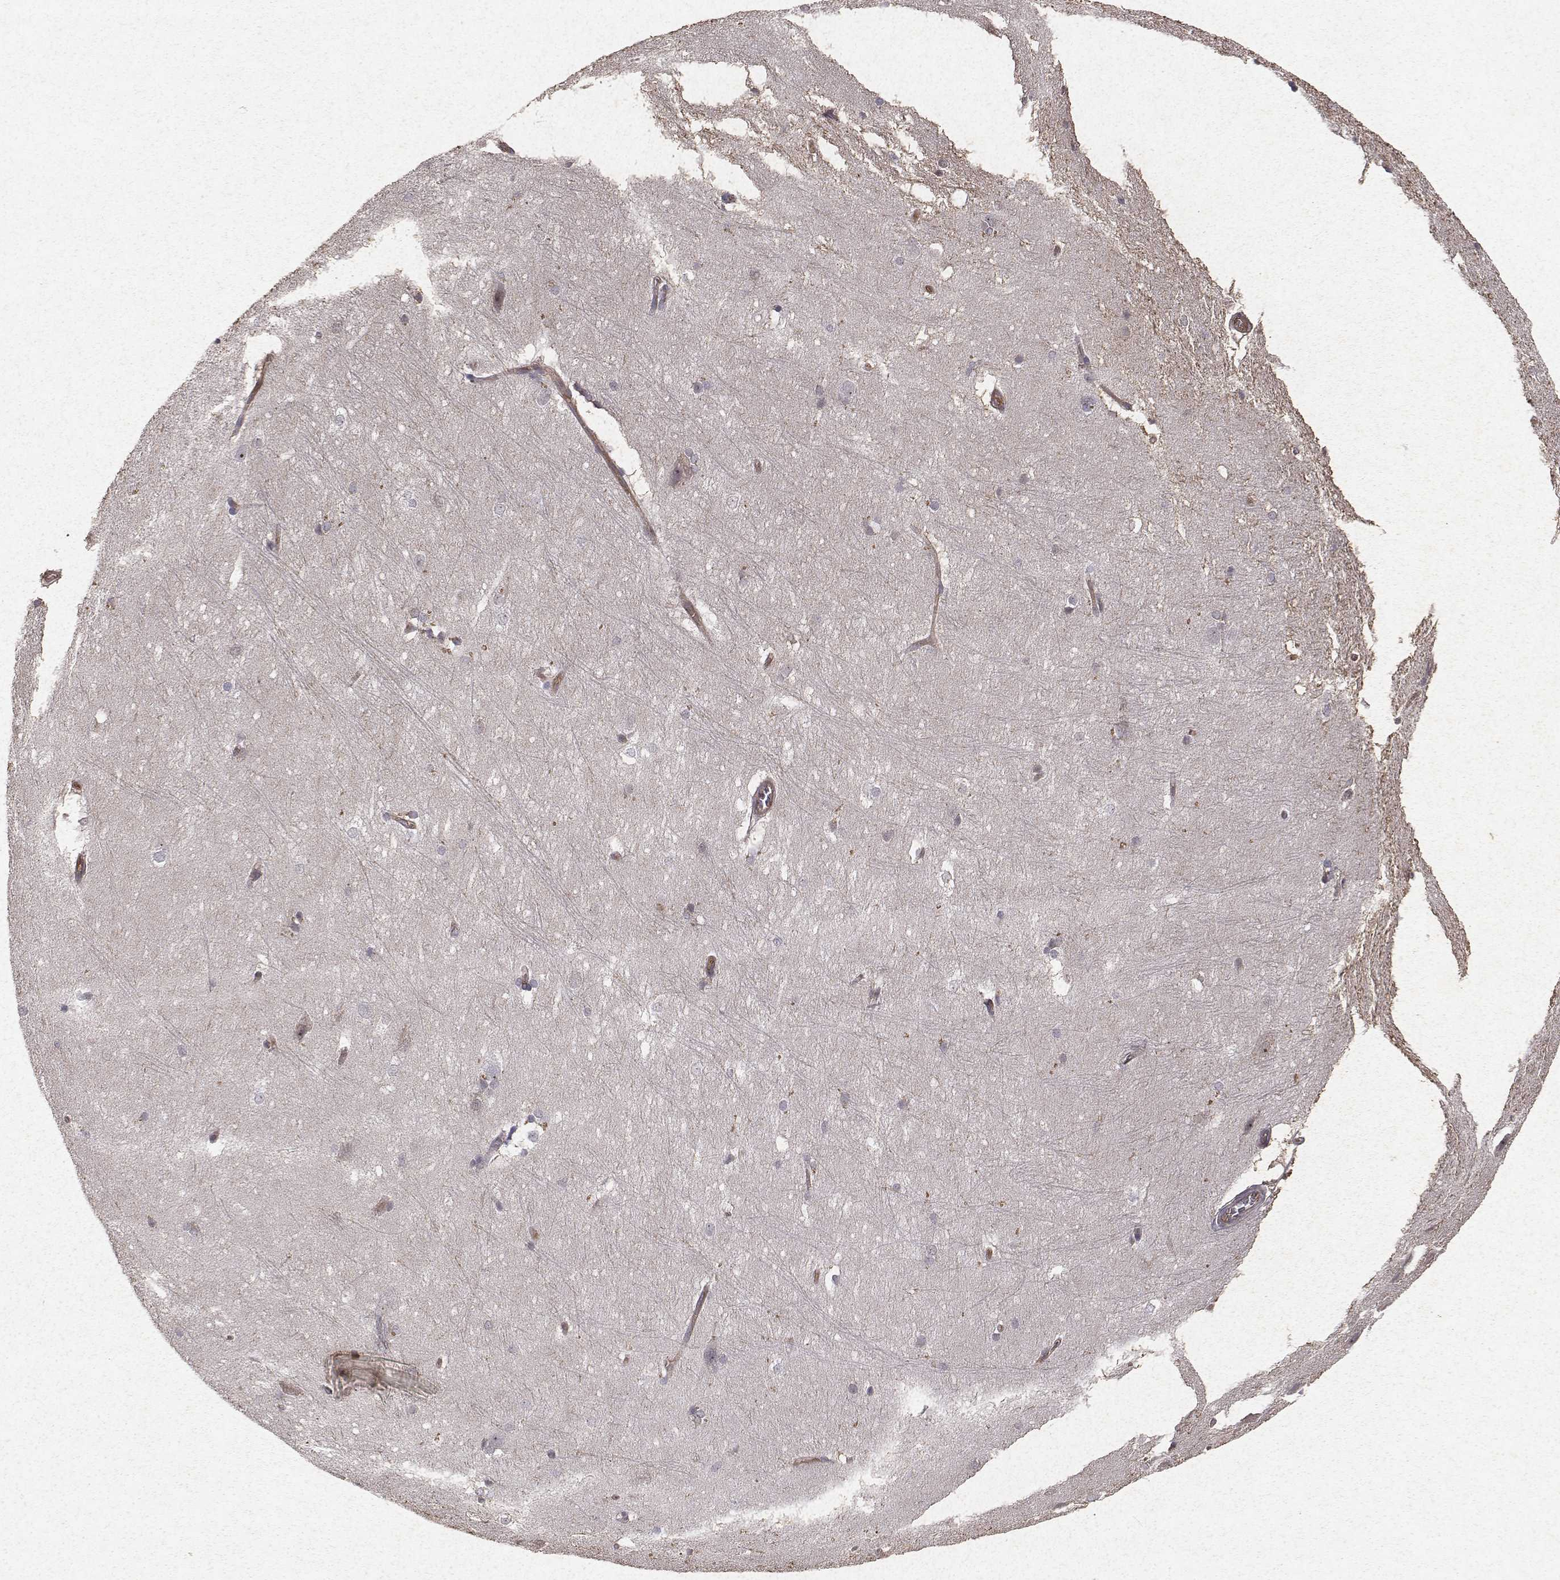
{"staining": {"intensity": "negative", "quantity": "none", "location": "none"}, "tissue": "hippocampus", "cell_type": "Glial cells", "image_type": "normal", "snomed": [{"axis": "morphology", "description": "Normal tissue, NOS"}, {"axis": "topography", "description": "Cerebral cortex"}, {"axis": "topography", "description": "Hippocampus"}], "caption": "High magnification brightfield microscopy of benign hippocampus stained with DAB (brown) and counterstained with hematoxylin (blue): glial cells show no significant staining.", "gene": "PTPRG", "patient": {"sex": "female", "age": 19}}